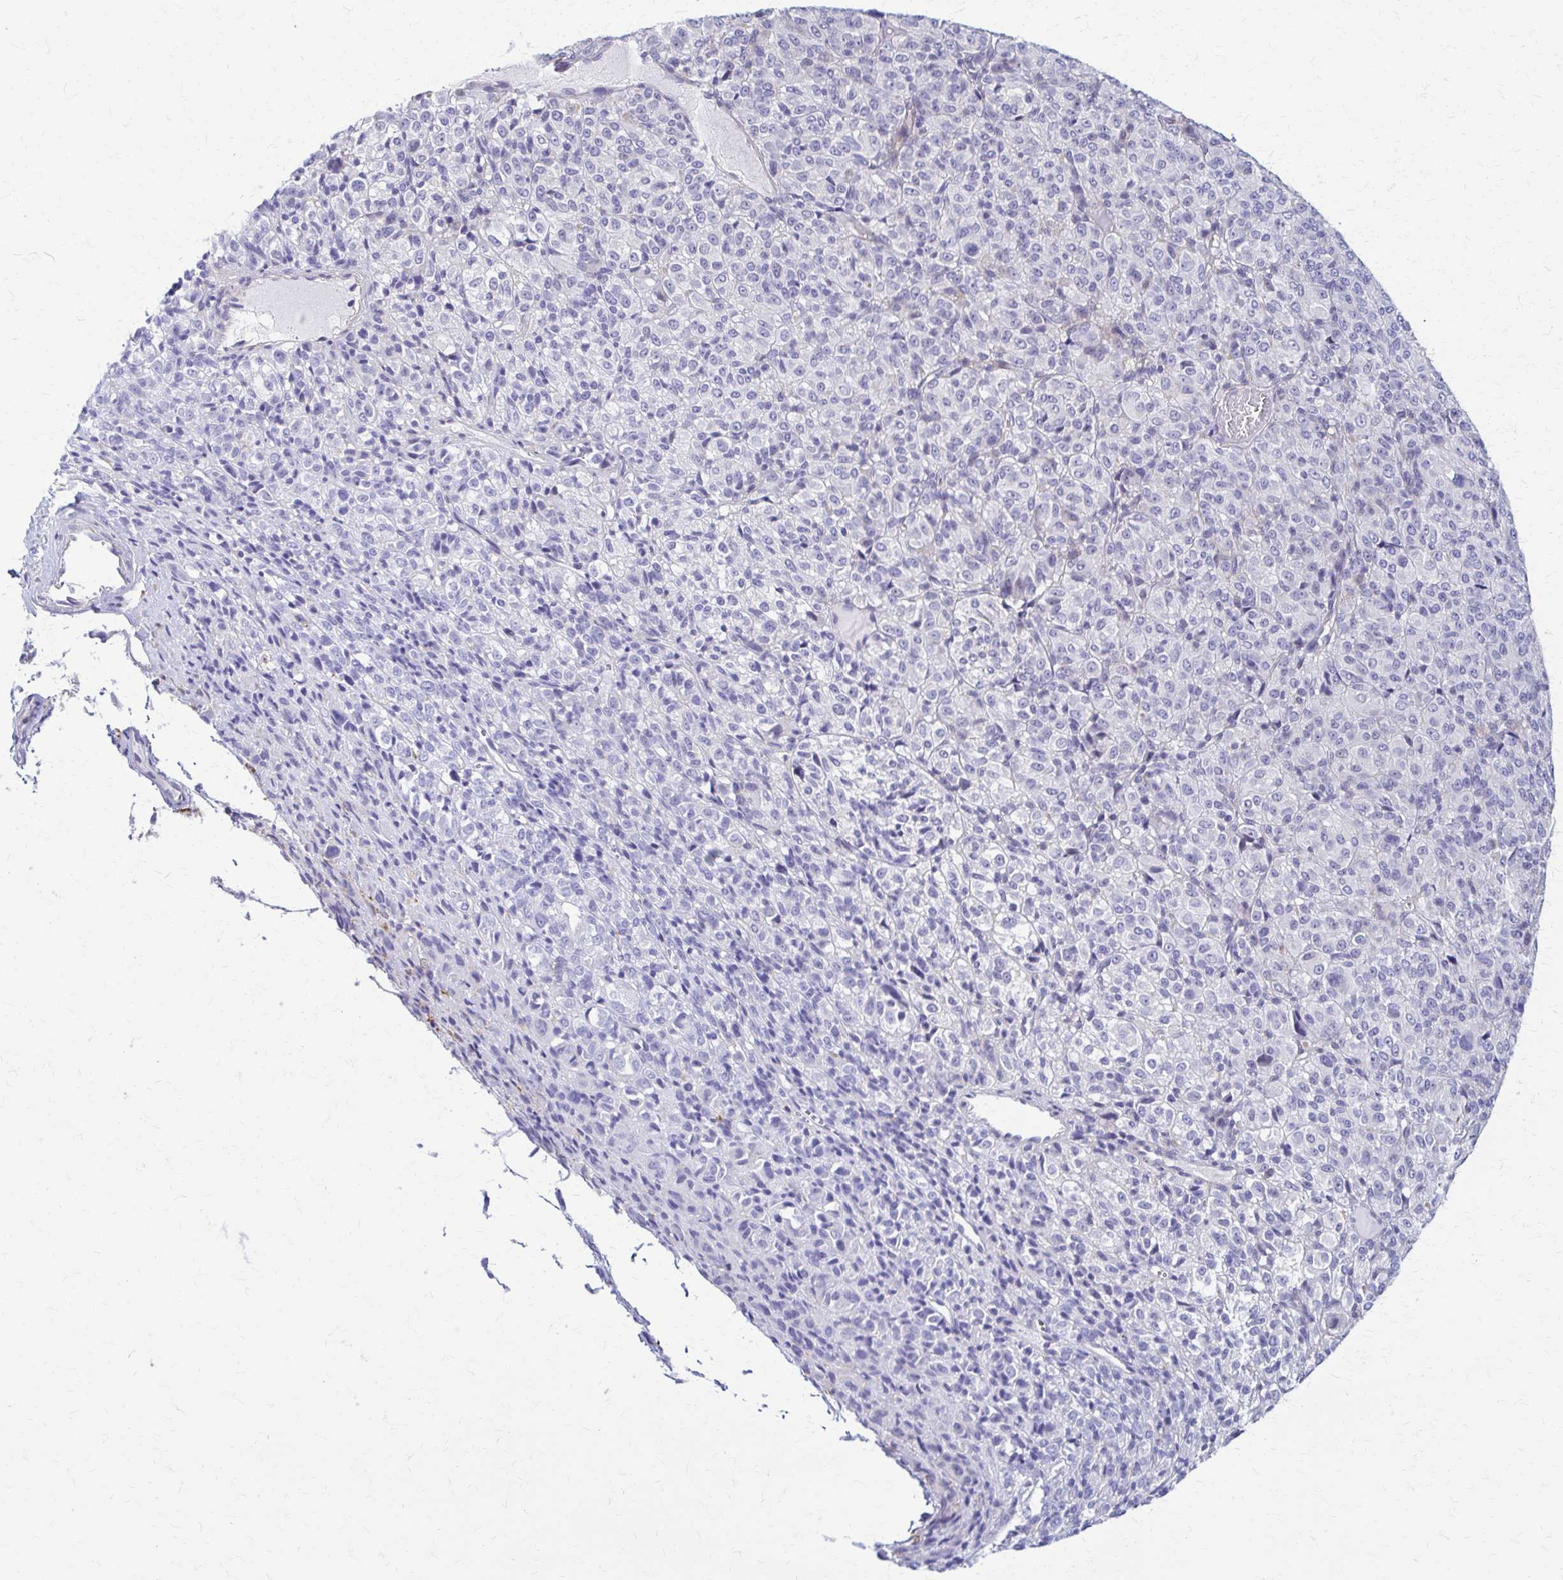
{"staining": {"intensity": "negative", "quantity": "none", "location": "none"}, "tissue": "melanoma", "cell_type": "Tumor cells", "image_type": "cancer", "snomed": [{"axis": "morphology", "description": "Malignant melanoma, Metastatic site"}, {"axis": "topography", "description": "Brain"}], "caption": "DAB immunohistochemical staining of malignant melanoma (metastatic site) displays no significant expression in tumor cells.", "gene": "RHOBTB2", "patient": {"sex": "female", "age": 56}}